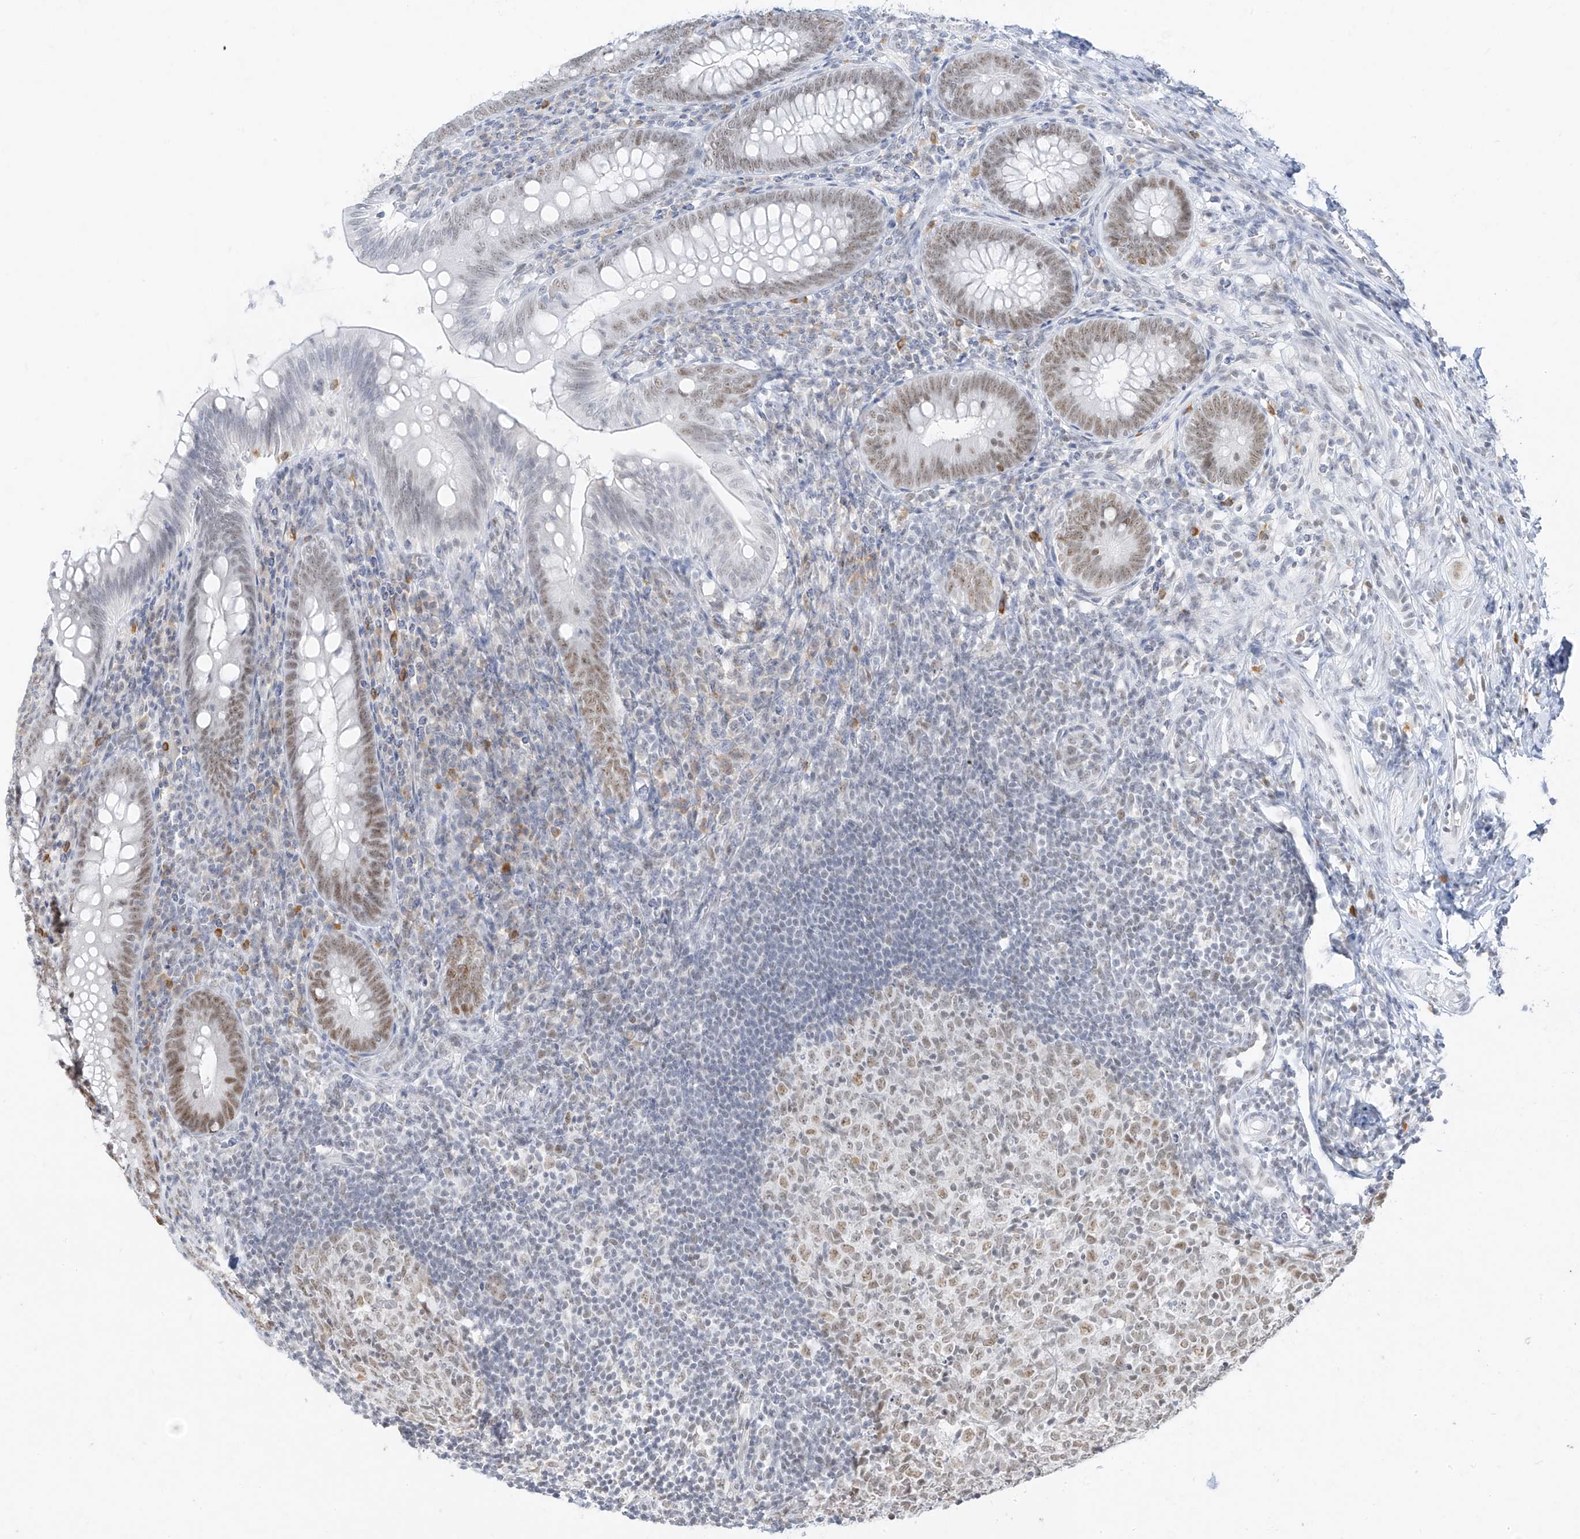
{"staining": {"intensity": "moderate", "quantity": "25%-75%", "location": "nuclear"}, "tissue": "appendix", "cell_type": "Glandular cells", "image_type": "normal", "snomed": [{"axis": "morphology", "description": "Normal tissue, NOS"}, {"axis": "topography", "description": "Appendix"}], "caption": "Appendix stained with immunohistochemistry shows moderate nuclear staining in approximately 25%-75% of glandular cells.", "gene": "ZMYM2", "patient": {"sex": "male", "age": 14}}